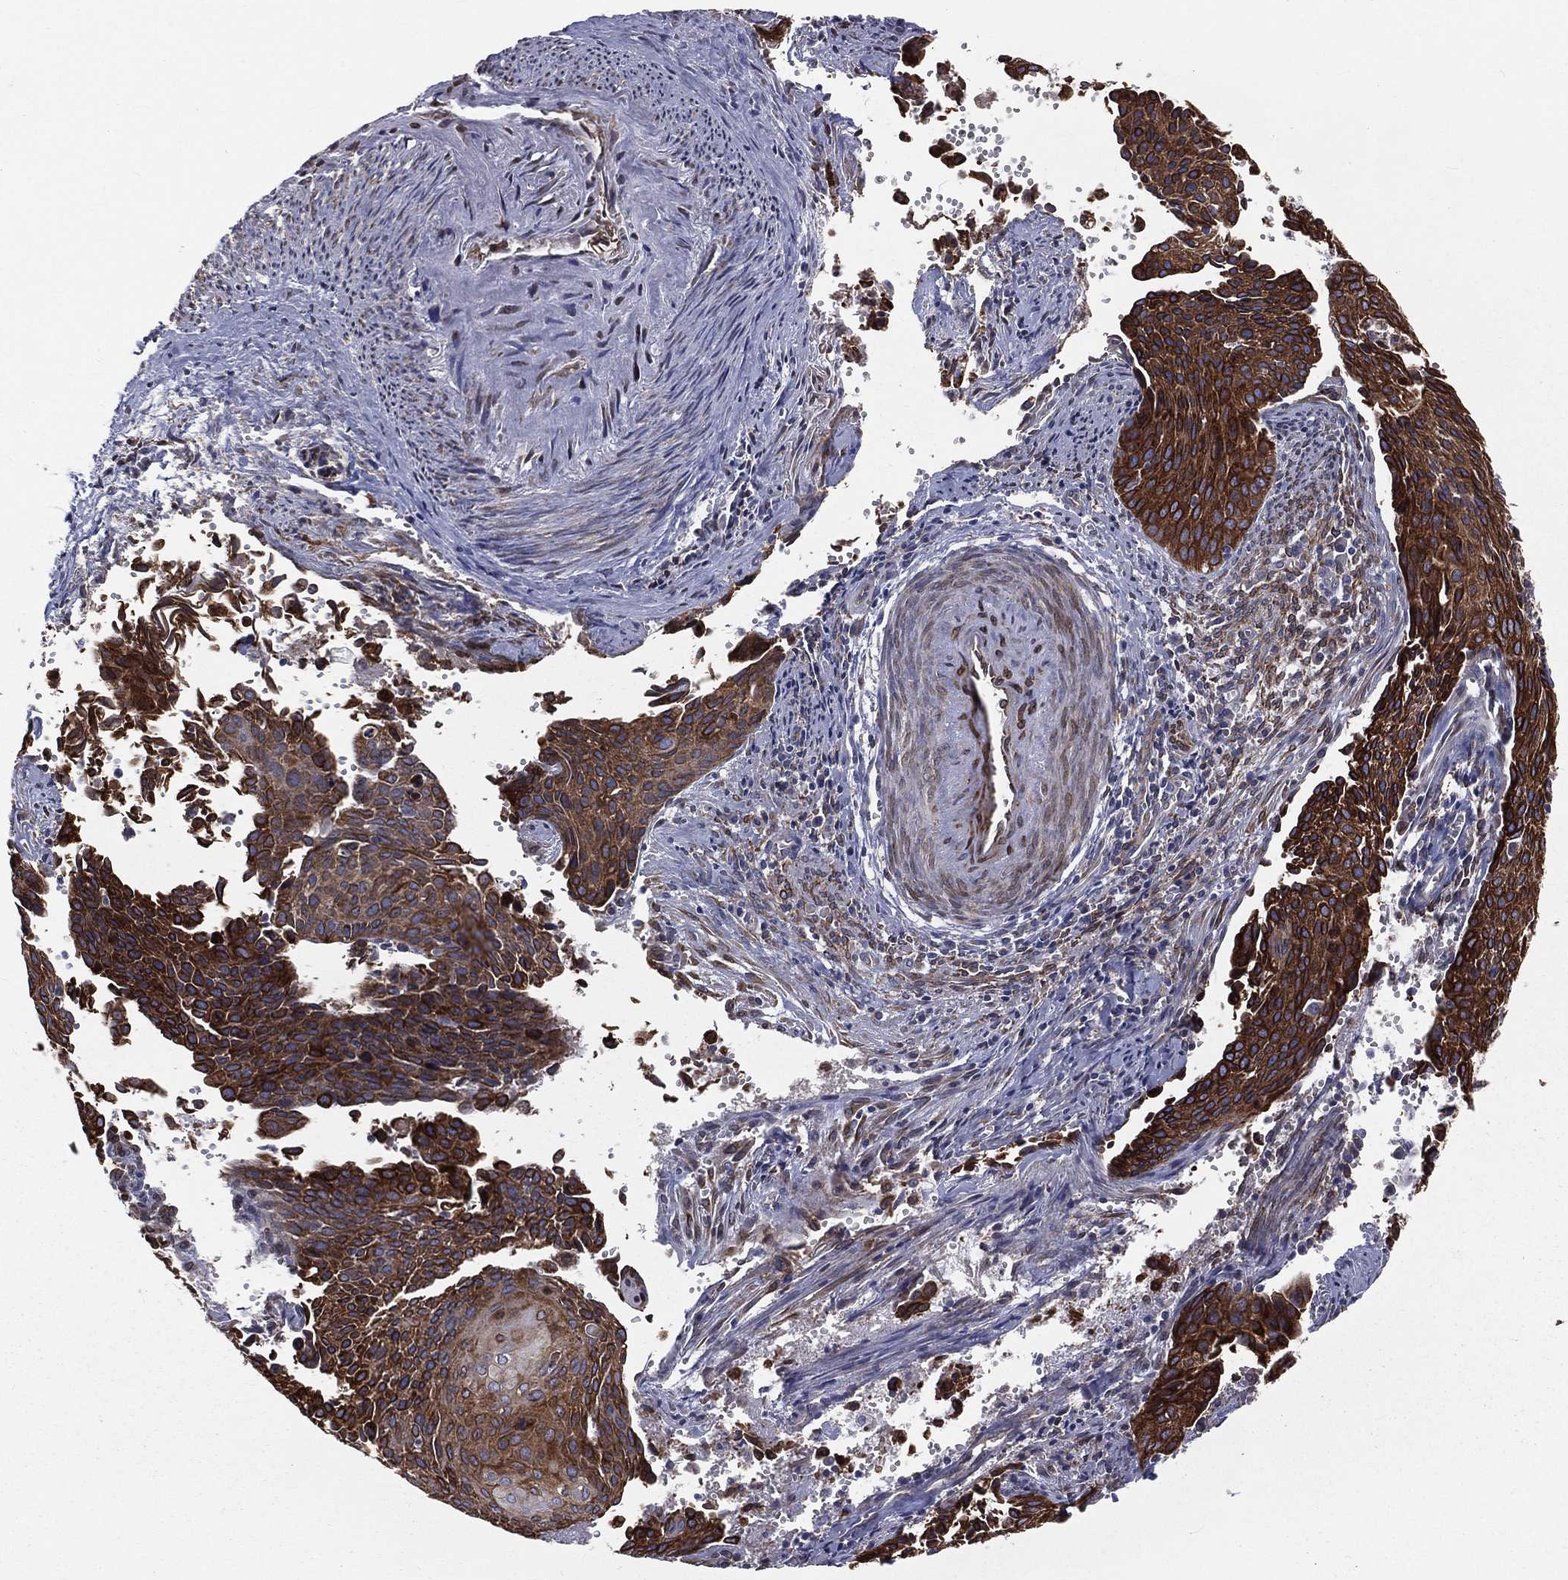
{"staining": {"intensity": "strong", "quantity": ">75%", "location": "cytoplasmic/membranous"}, "tissue": "cervical cancer", "cell_type": "Tumor cells", "image_type": "cancer", "snomed": [{"axis": "morphology", "description": "Squamous cell carcinoma, NOS"}, {"axis": "topography", "description": "Cervix"}], "caption": "This is an image of immunohistochemistry staining of cervical cancer (squamous cell carcinoma), which shows strong staining in the cytoplasmic/membranous of tumor cells.", "gene": "PGRMC1", "patient": {"sex": "female", "age": 29}}